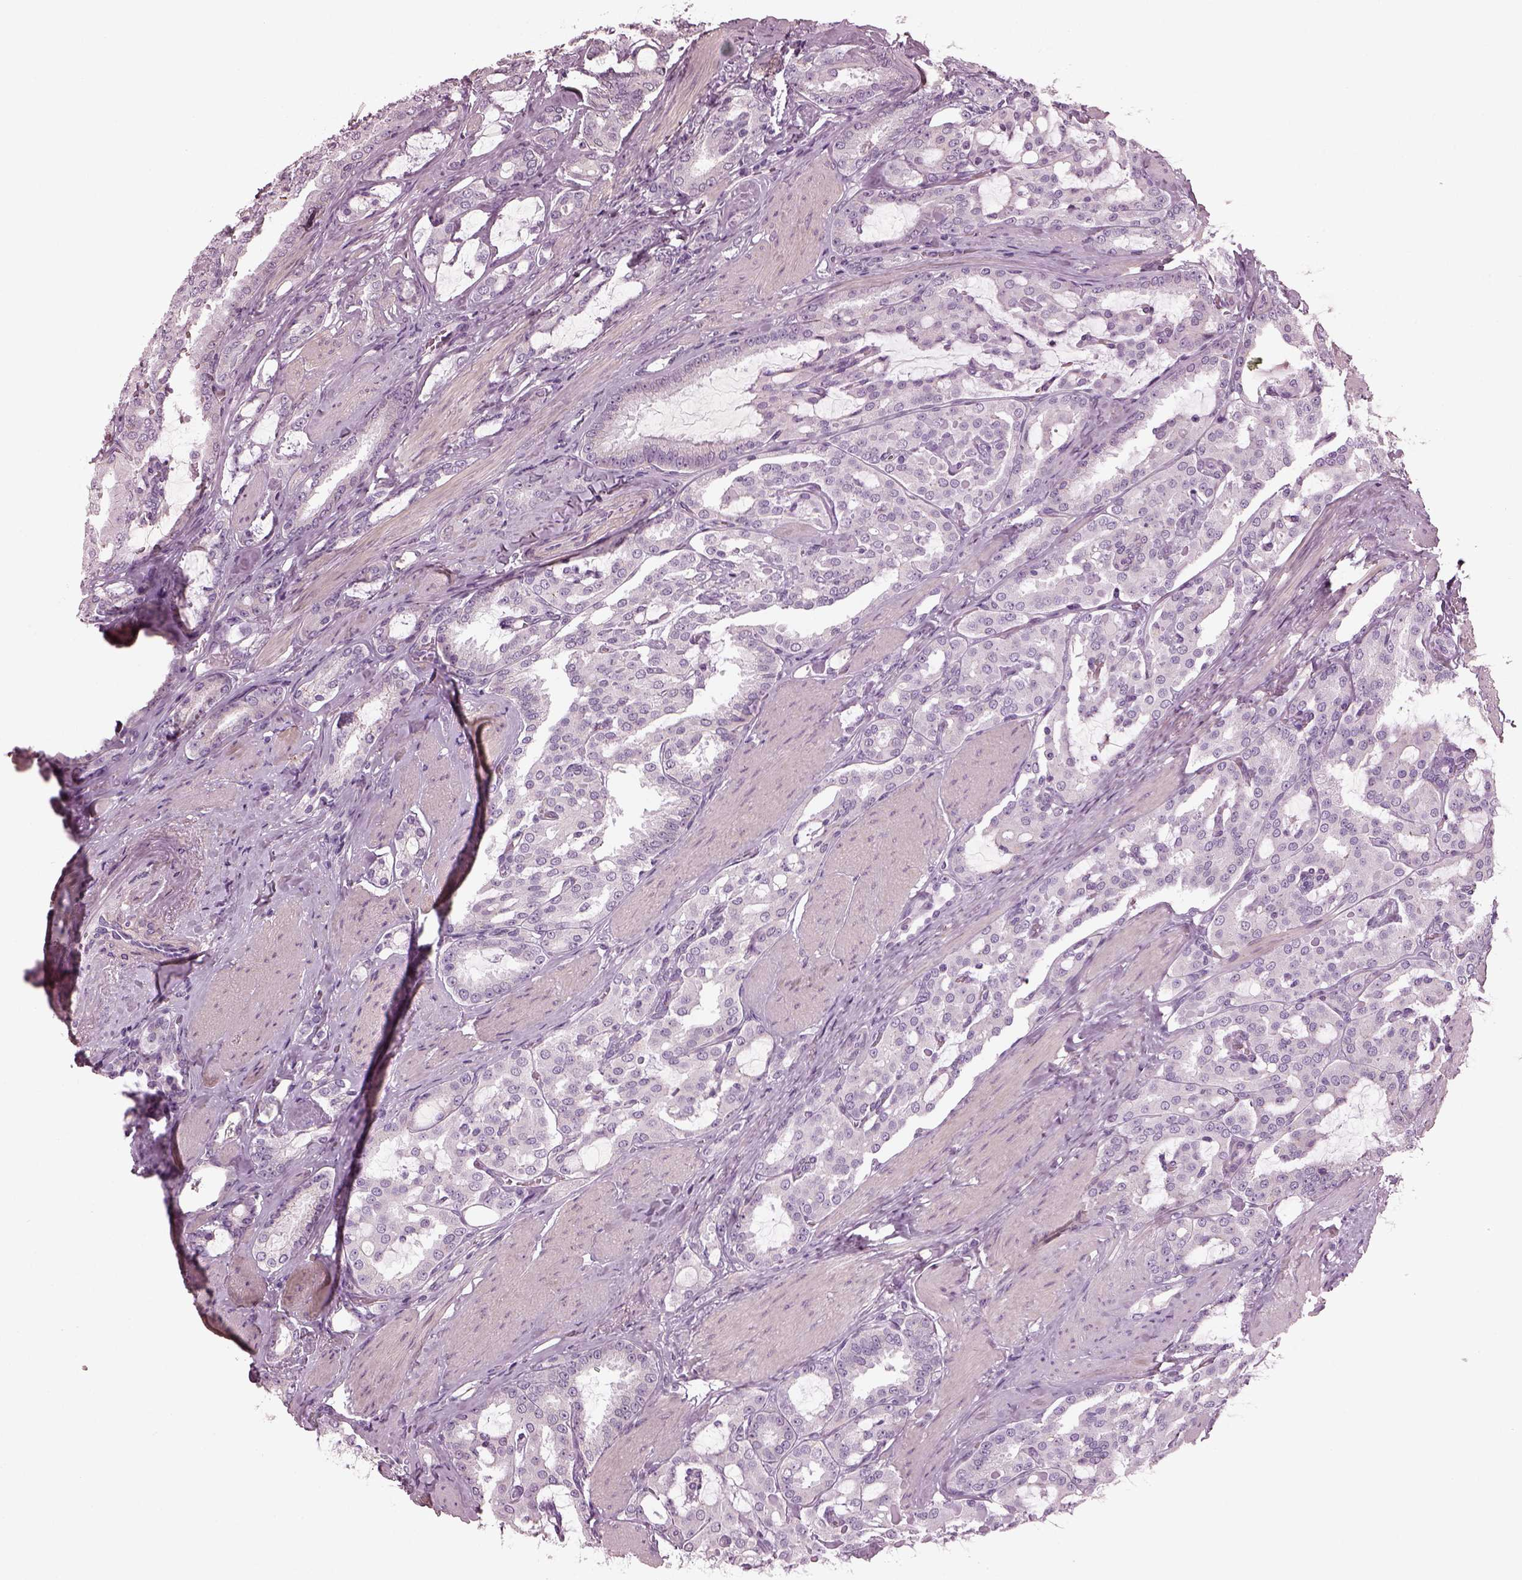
{"staining": {"intensity": "negative", "quantity": "none", "location": "none"}, "tissue": "prostate cancer", "cell_type": "Tumor cells", "image_type": "cancer", "snomed": [{"axis": "morphology", "description": "Adenocarcinoma, High grade"}, {"axis": "topography", "description": "Prostate"}], "caption": "The micrograph reveals no staining of tumor cells in high-grade adenocarcinoma (prostate). (DAB immunohistochemistry with hematoxylin counter stain).", "gene": "BFSP1", "patient": {"sex": "male", "age": 63}}